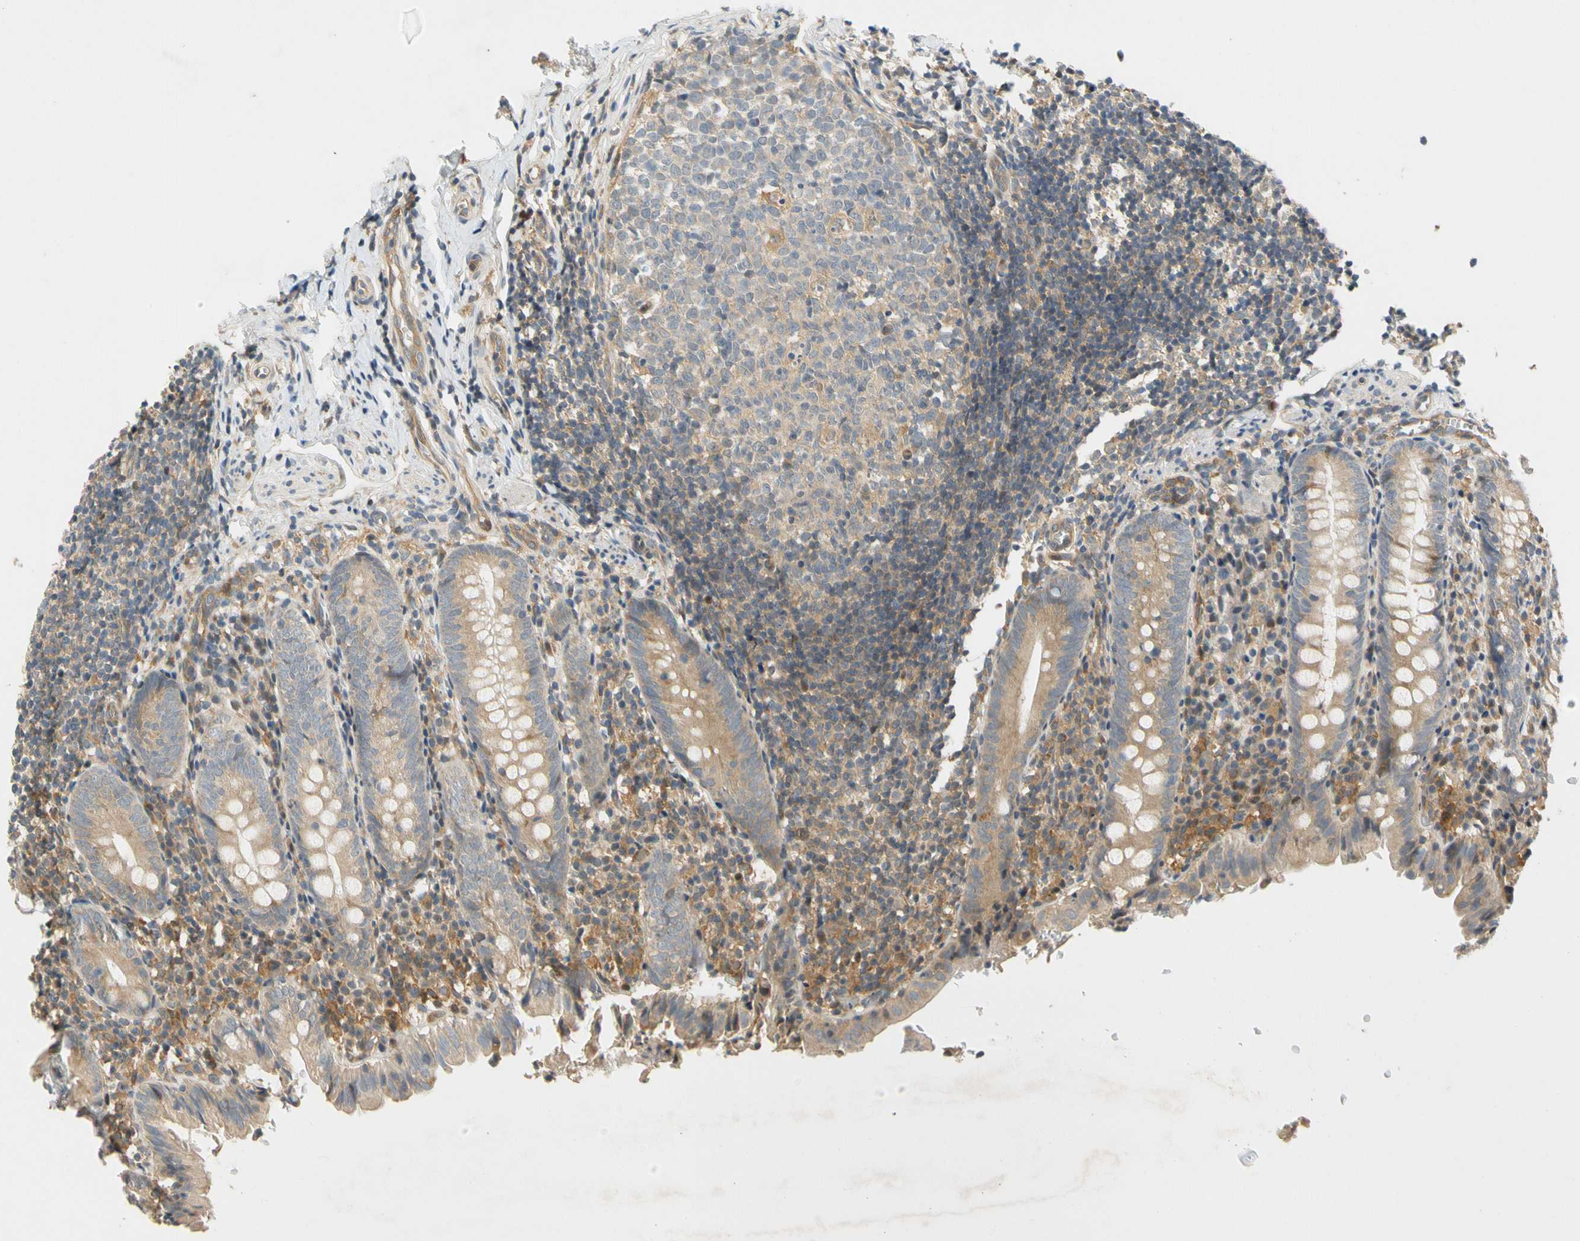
{"staining": {"intensity": "weak", "quantity": ">75%", "location": "cytoplasmic/membranous"}, "tissue": "appendix", "cell_type": "Glandular cells", "image_type": "normal", "snomed": [{"axis": "morphology", "description": "Normal tissue, NOS"}, {"axis": "topography", "description": "Appendix"}], "caption": "Protein expression analysis of benign appendix shows weak cytoplasmic/membranous expression in approximately >75% of glandular cells. The protein of interest is shown in brown color, while the nuclei are stained blue.", "gene": "GATD1", "patient": {"sex": "female", "age": 10}}